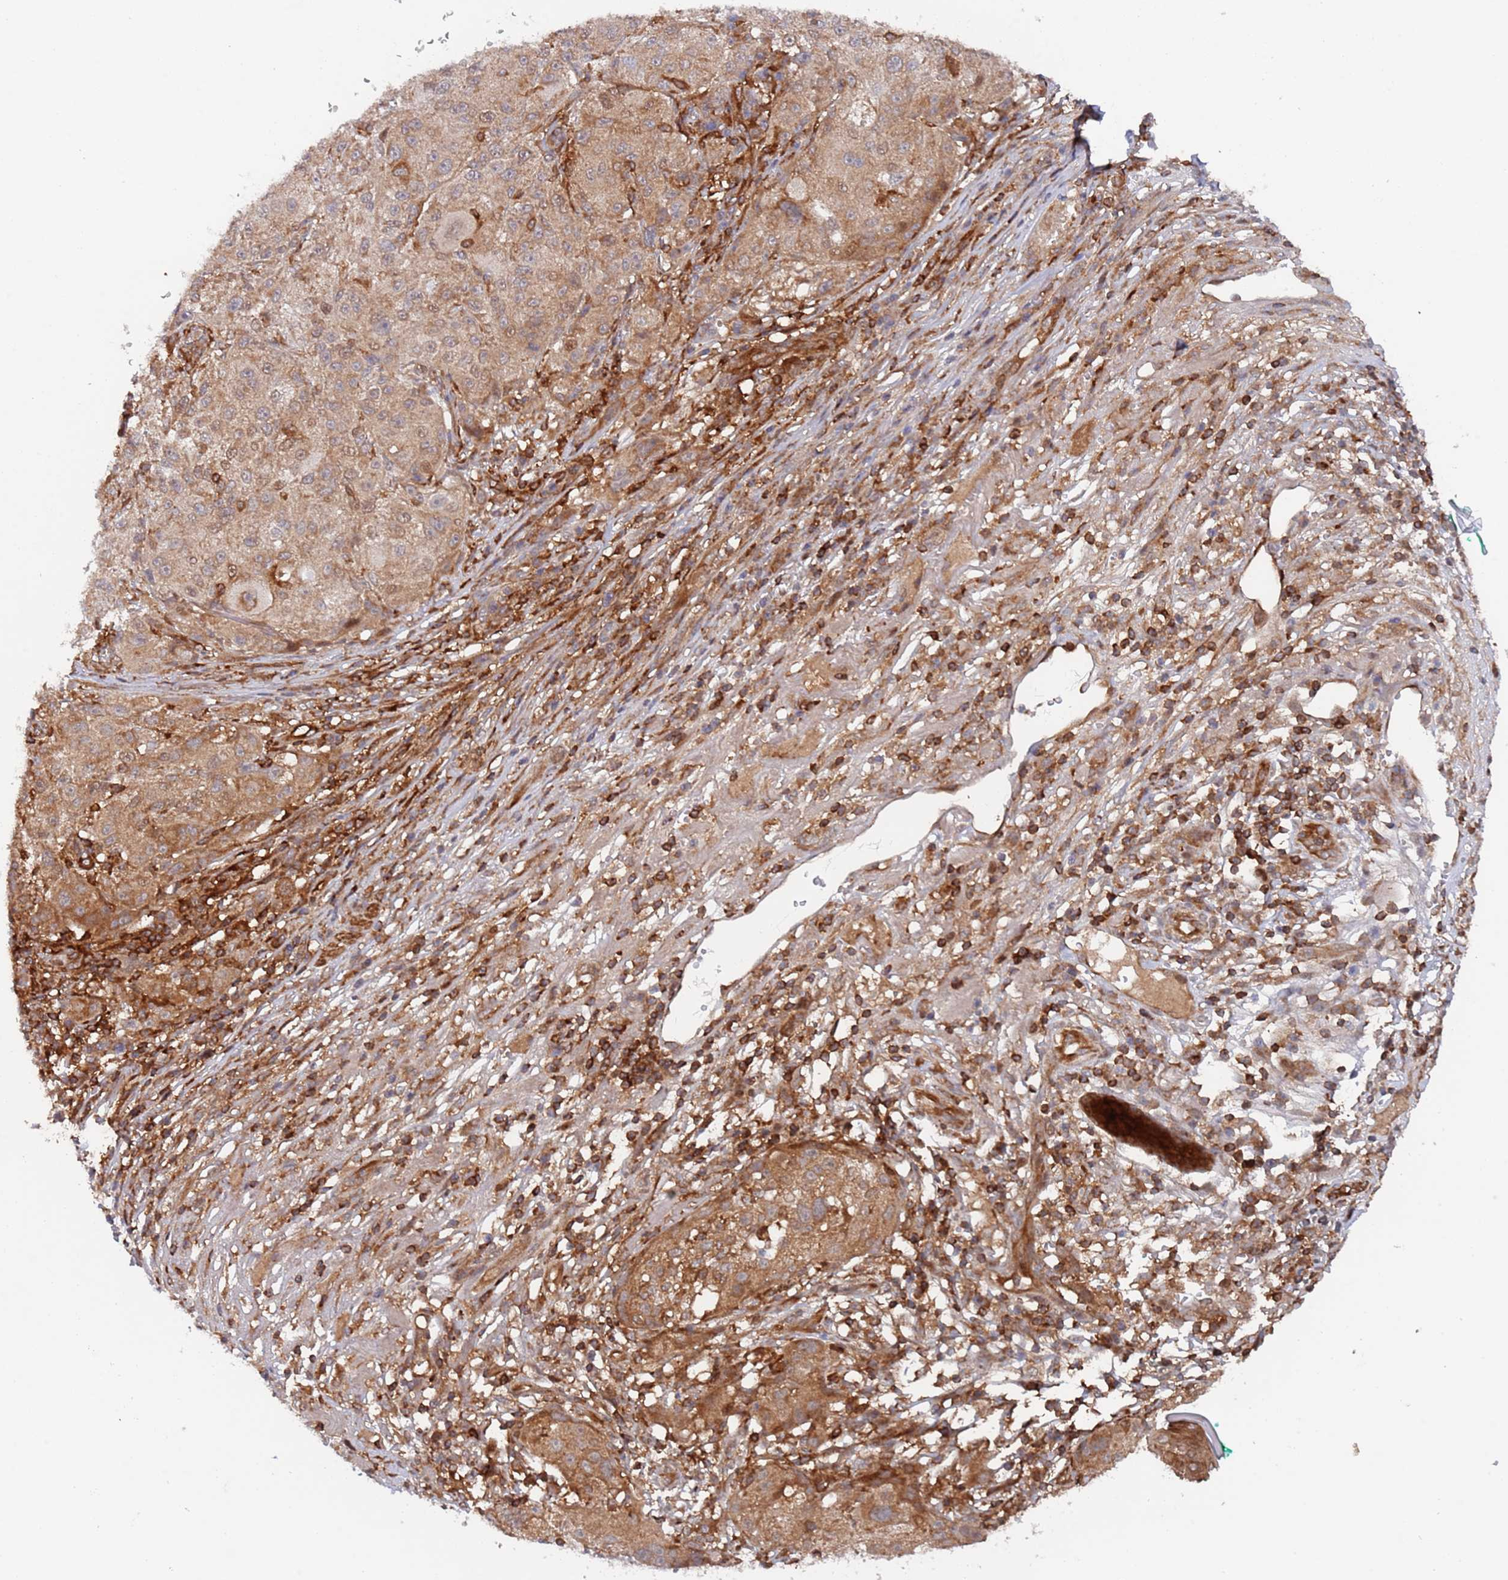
{"staining": {"intensity": "moderate", "quantity": ">75%", "location": "cytoplasmic/membranous"}, "tissue": "melanoma", "cell_type": "Tumor cells", "image_type": "cancer", "snomed": [{"axis": "morphology", "description": "Necrosis, NOS"}, {"axis": "morphology", "description": "Malignant melanoma, NOS"}, {"axis": "topography", "description": "Skin"}], "caption": "A brown stain highlights moderate cytoplasmic/membranous staining of a protein in human melanoma tumor cells. (Stains: DAB (3,3'-diaminobenzidine) in brown, nuclei in blue, Microscopy: brightfield microscopy at high magnification).", "gene": "DDX60", "patient": {"sex": "female", "age": 87}}